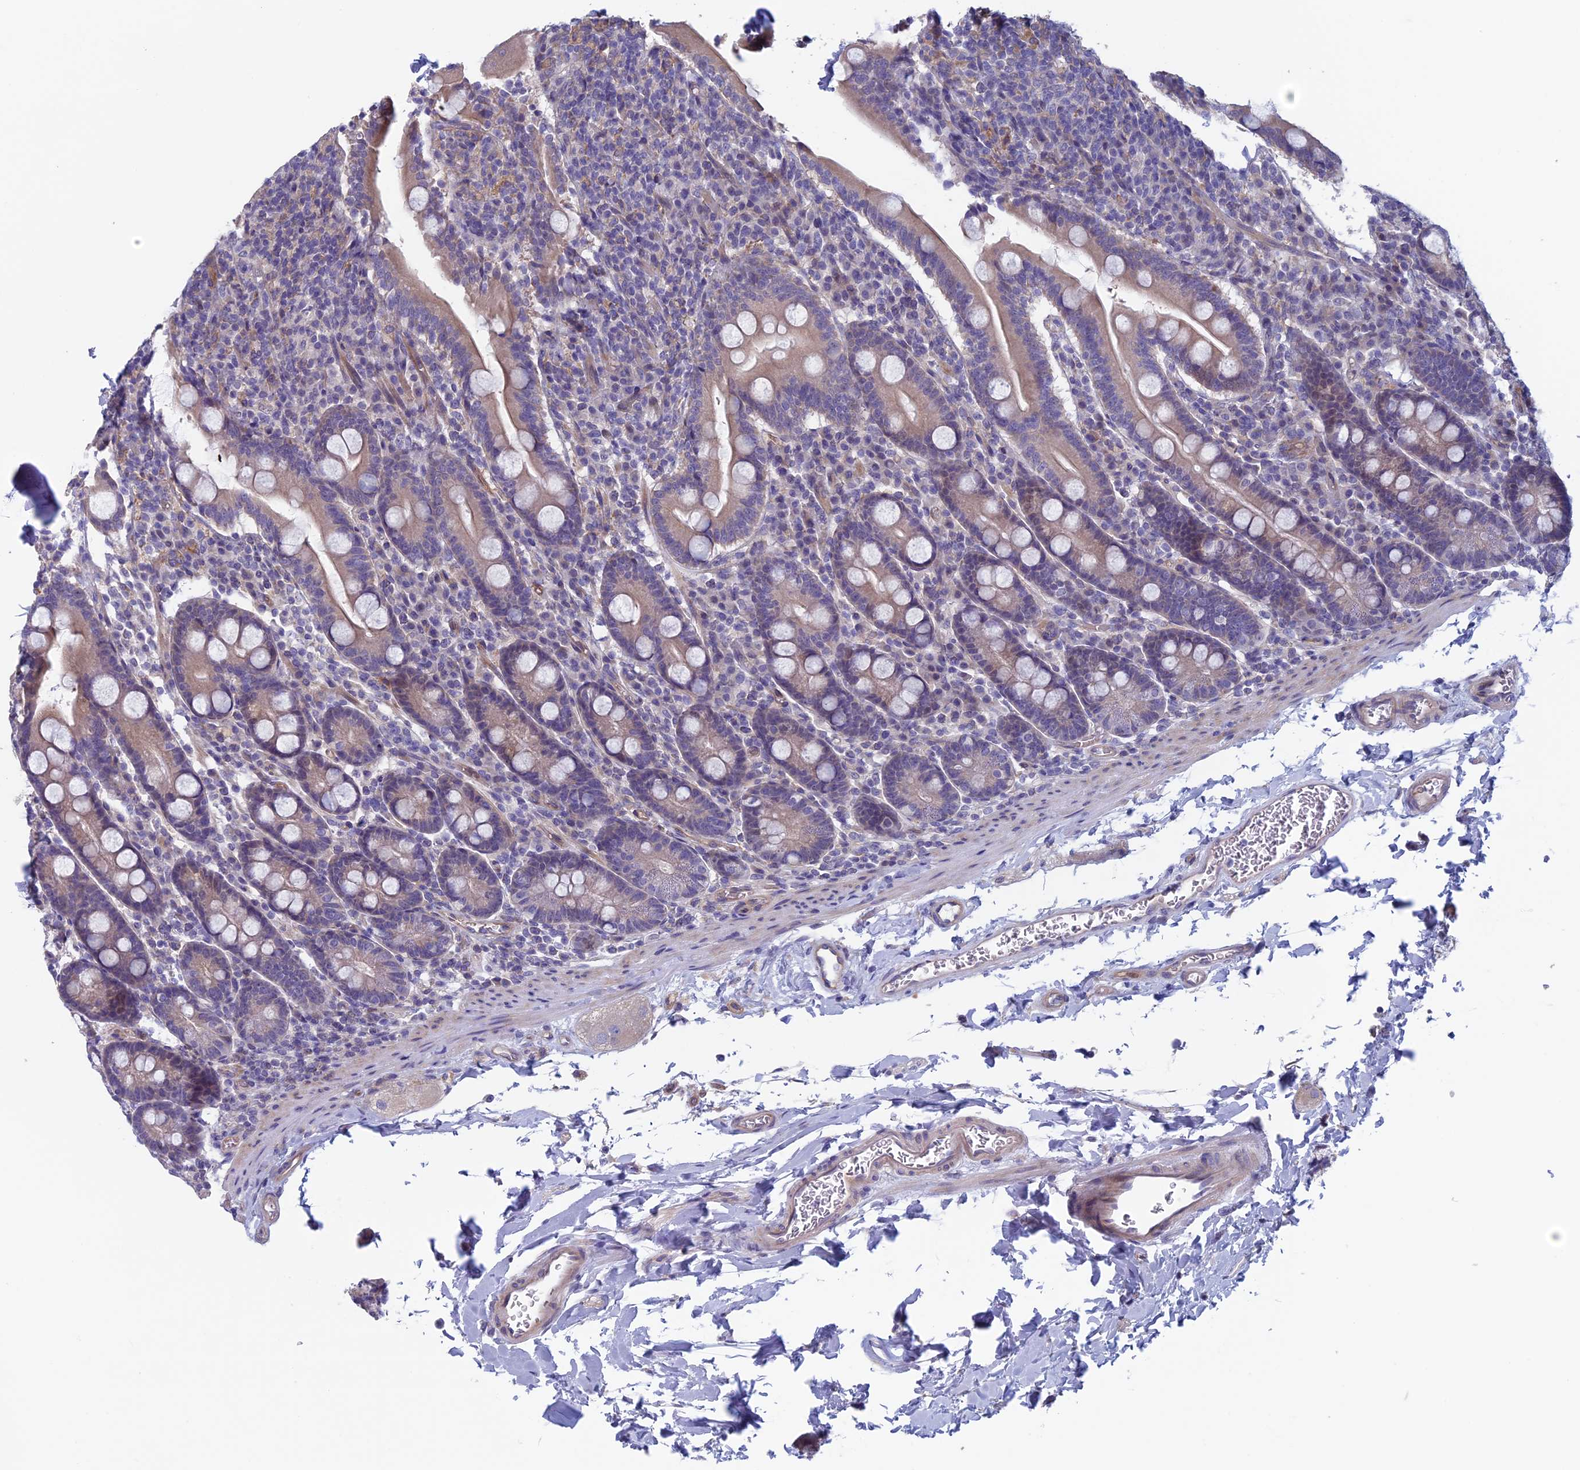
{"staining": {"intensity": "weak", "quantity": "25%-75%", "location": "cytoplasmic/membranous"}, "tissue": "duodenum", "cell_type": "Glandular cells", "image_type": "normal", "snomed": [{"axis": "morphology", "description": "Normal tissue, NOS"}, {"axis": "topography", "description": "Duodenum"}], "caption": "Immunohistochemical staining of unremarkable human duodenum displays 25%-75% levels of weak cytoplasmic/membranous protein positivity in about 25%-75% of glandular cells. Using DAB (3,3'-diaminobenzidine) (brown) and hematoxylin (blue) stains, captured at high magnification using brightfield microscopy.", "gene": "CNOT6L", "patient": {"sex": "male", "age": 35}}